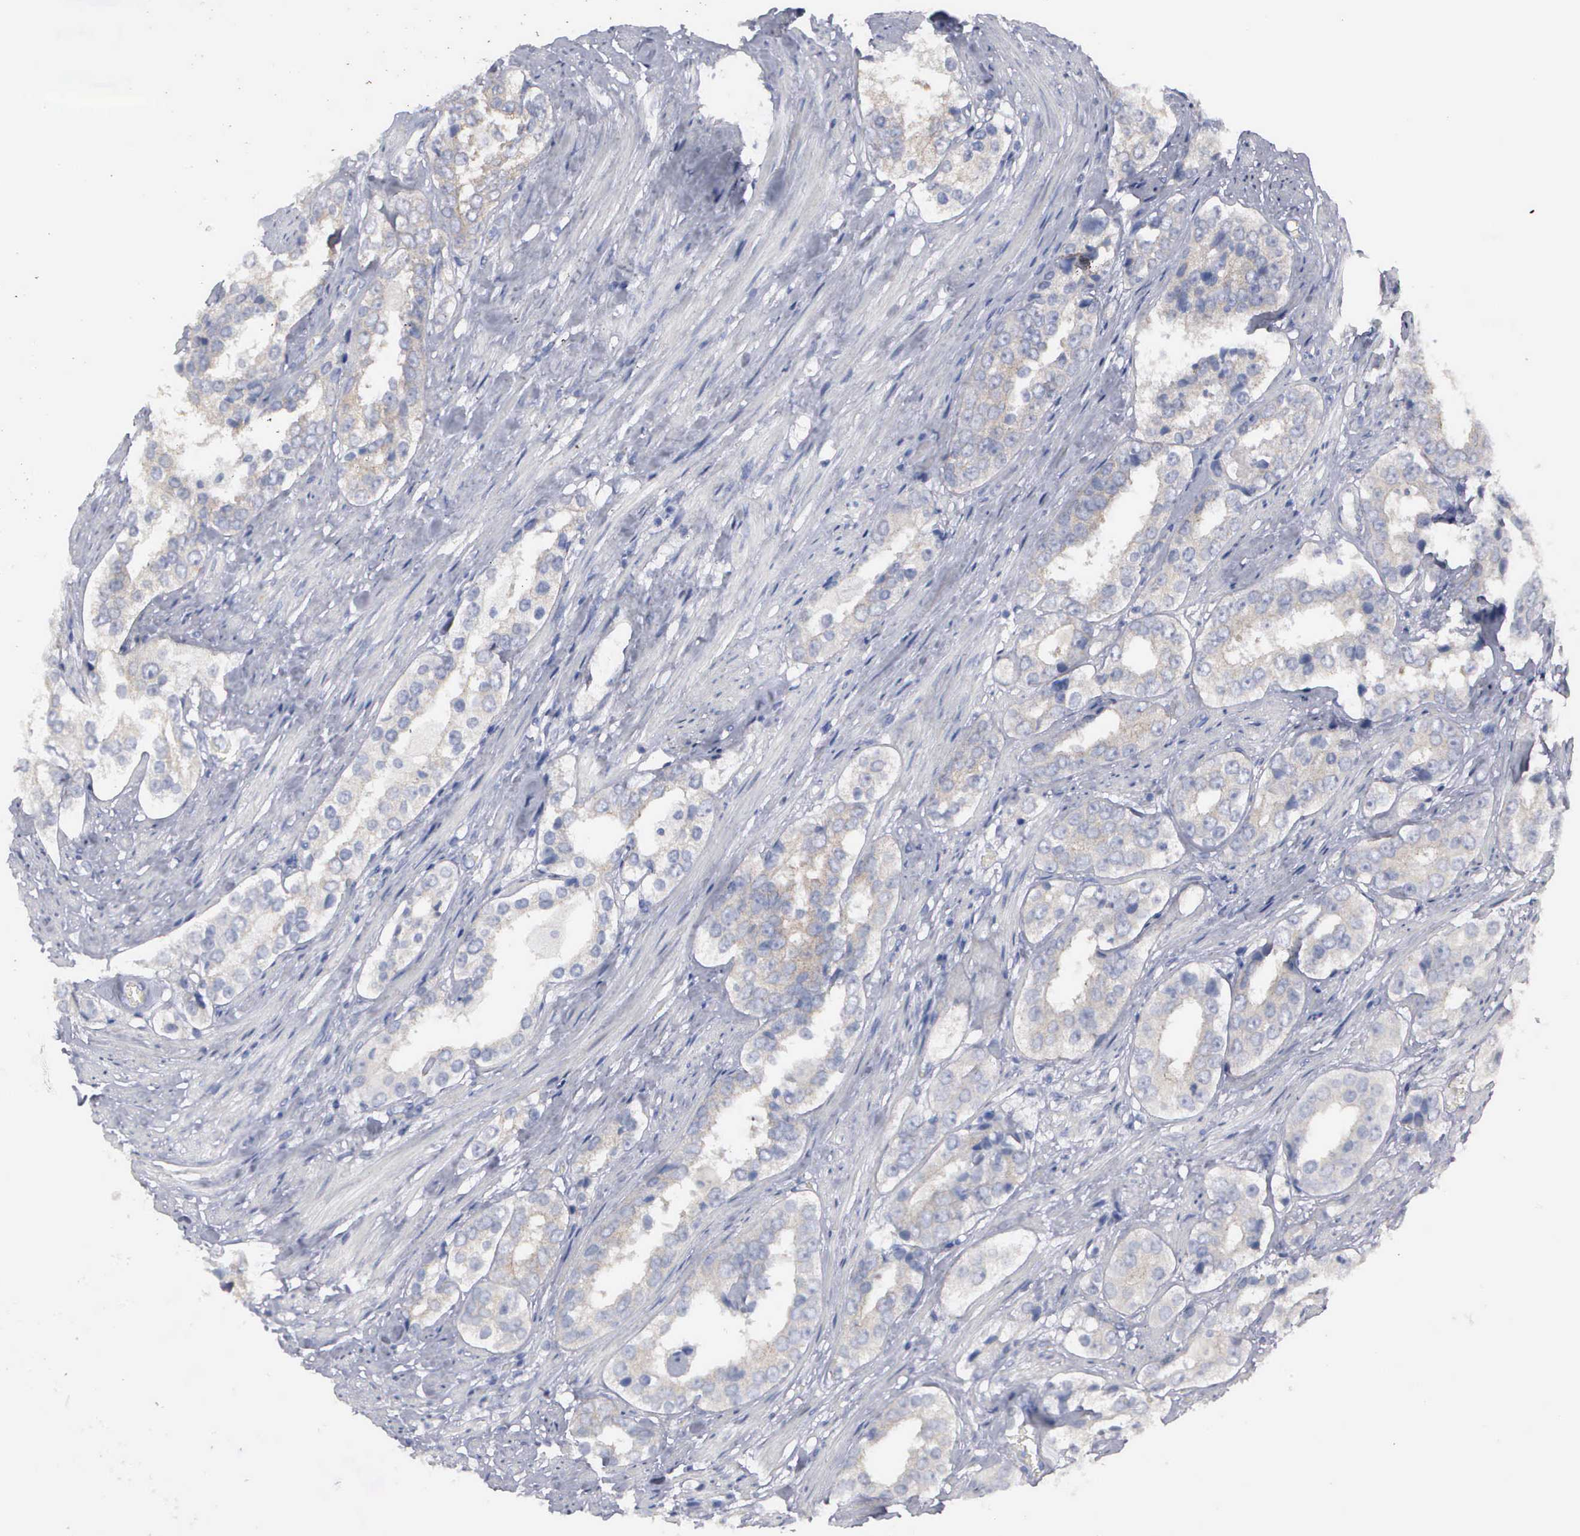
{"staining": {"intensity": "negative", "quantity": "none", "location": "none"}, "tissue": "prostate cancer", "cell_type": "Tumor cells", "image_type": "cancer", "snomed": [{"axis": "morphology", "description": "Adenocarcinoma, Medium grade"}, {"axis": "topography", "description": "Prostate"}], "caption": "Tumor cells are negative for brown protein staining in prostate cancer (adenocarcinoma (medium-grade)). (Stains: DAB immunohistochemistry (IHC) with hematoxylin counter stain, Microscopy: brightfield microscopy at high magnification).", "gene": "CEP170B", "patient": {"sex": "male", "age": 73}}